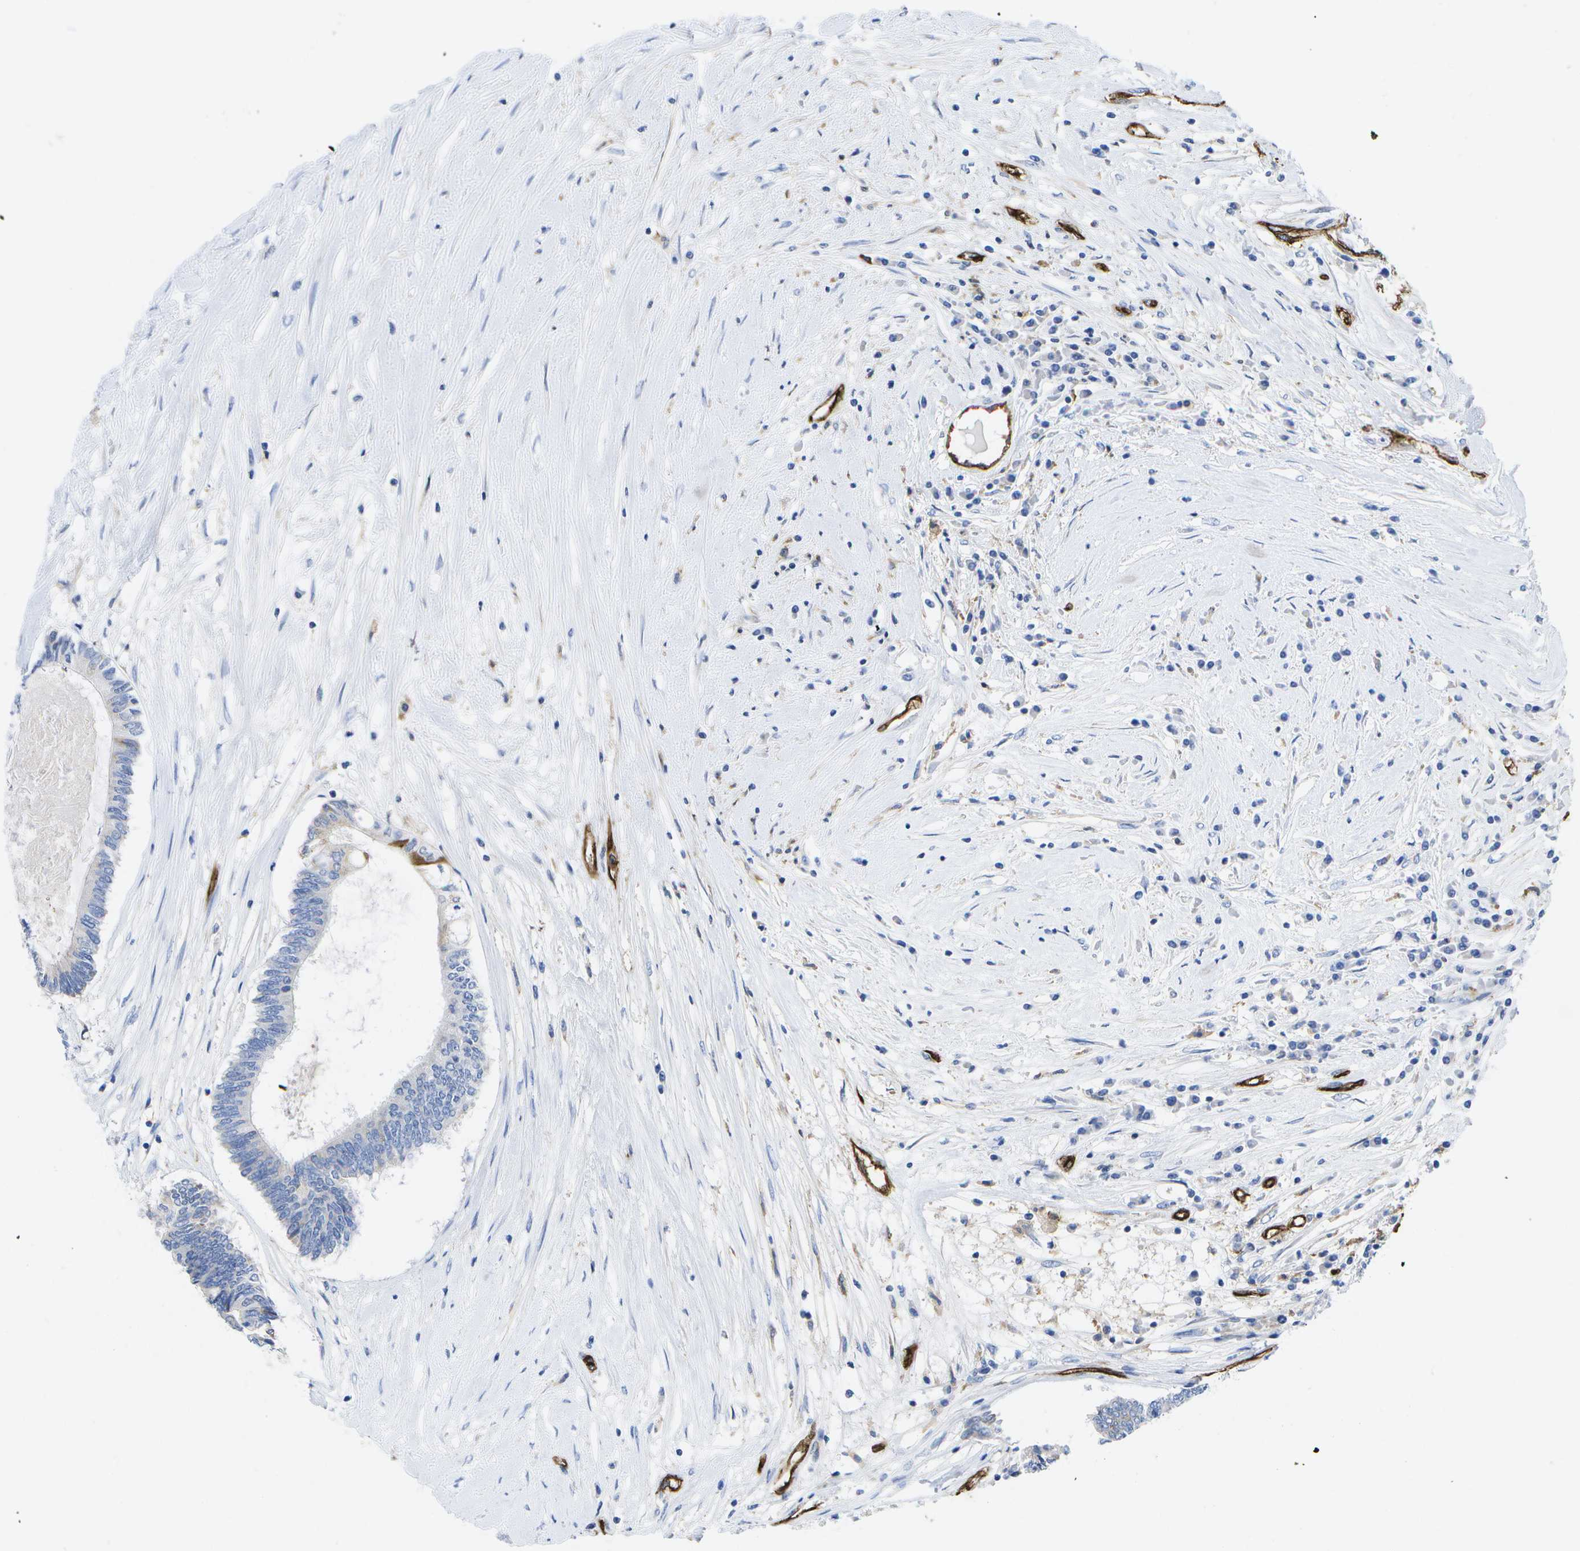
{"staining": {"intensity": "negative", "quantity": "none", "location": "none"}, "tissue": "colorectal cancer", "cell_type": "Tumor cells", "image_type": "cancer", "snomed": [{"axis": "morphology", "description": "Adenocarcinoma, NOS"}, {"axis": "topography", "description": "Rectum"}], "caption": "Tumor cells are negative for protein expression in human colorectal cancer. (Stains: DAB IHC with hematoxylin counter stain, Microscopy: brightfield microscopy at high magnification).", "gene": "DYSF", "patient": {"sex": "male", "age": 63}}